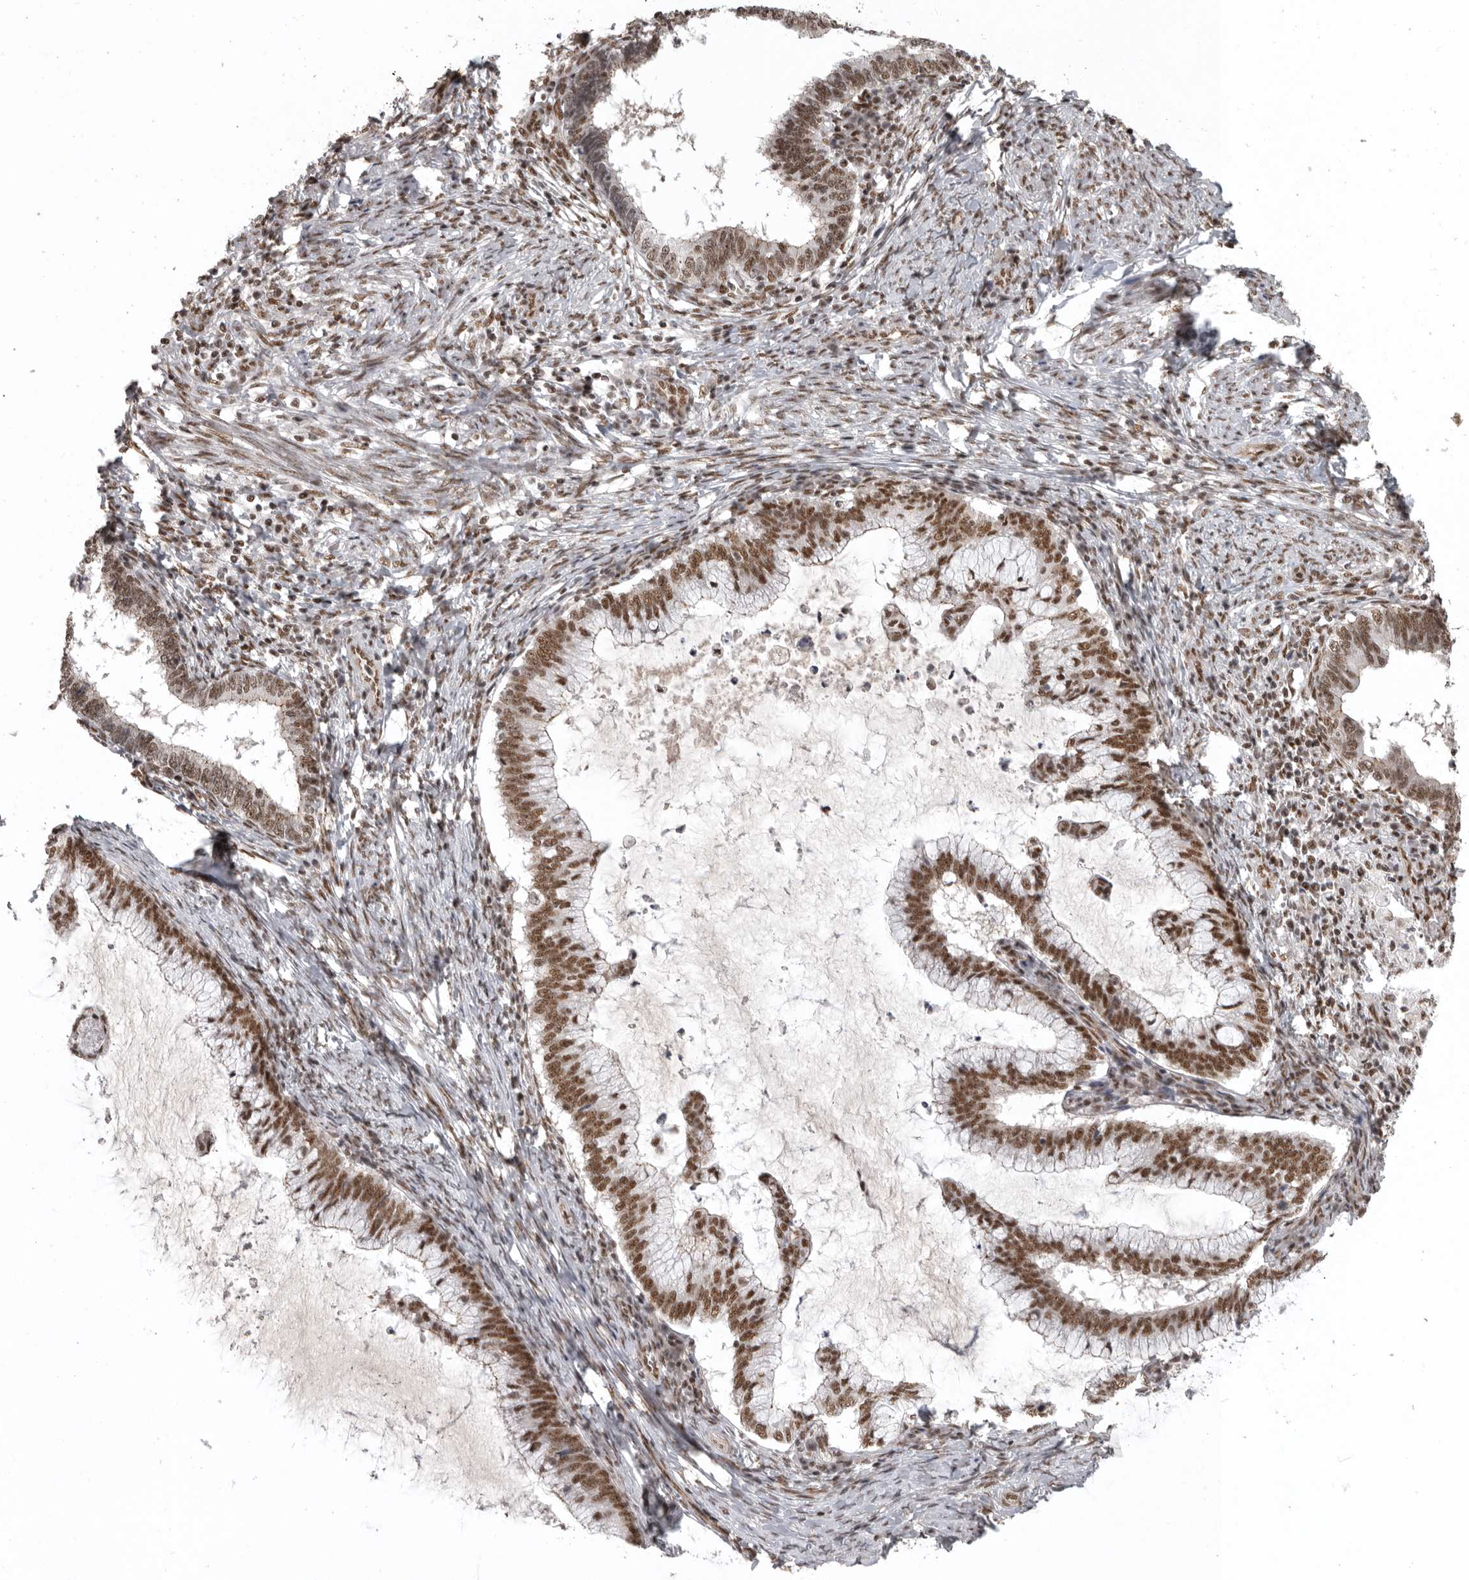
{"staining": {"intensity": "strong", "quantity": ">75%", "location": "nuclear"}, "tissue": "cervical cancer", "cell_type": "Tumor cells", "image_type": "cancer", "snomed": [{"axis": "morphology", "description": "Adenocarcinoma, NOS"}, {"axis": "topography", "description": "Cervix"}], "caption": "Immunohistochemical staining of cervical cancer (adenocarcinoma) shows strong nuclear protein positivity in about >75% of tumor cells.", "gene": "CBLL1", "patient": {"sex": "female", "age": 36}}